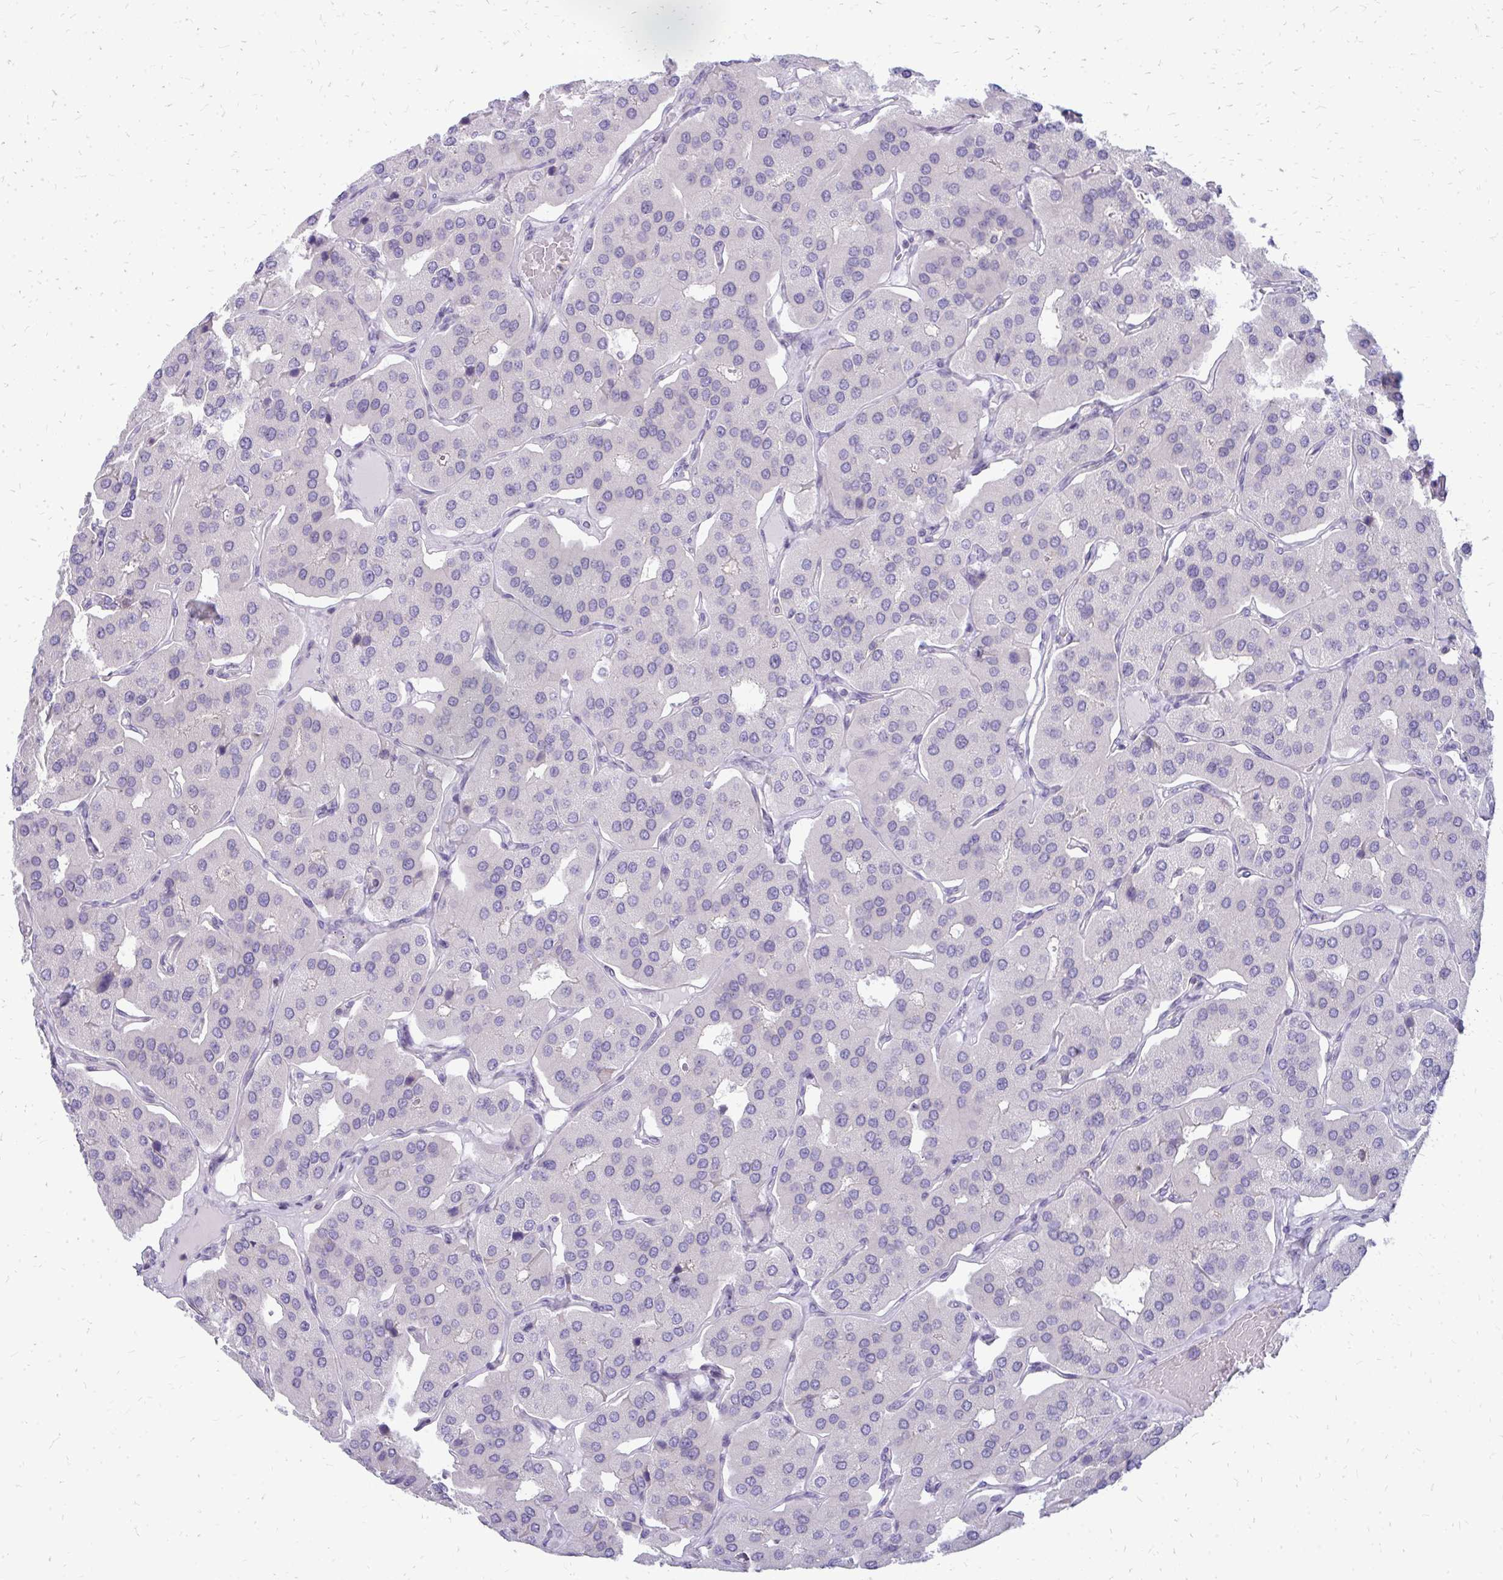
{"staining": {"intensity": "negative", "quantity": "none", "location": "none"}, "tissue": "parathyroid gland", "cell_type": "Glandular cells", "image_type": "normal", "snomed": [{"axis": "morphology", "description": "Normal tissue, NOS"}, {"axis": "morphology", "description": "Adenoma, NOS"}, {"axis": "topography", "description": "Parathyroid gland"}], "caption": "Protein analysis of unremarkable parathyroid gland exhibits no significant expression in glandular cells. (Brightfield microscopy of DAB (3,3'-diaminobenzidine) immunohistochemistry at high magnification).", "gene": "FAM9A", "patient": {"sex": "female", "age": 86}}